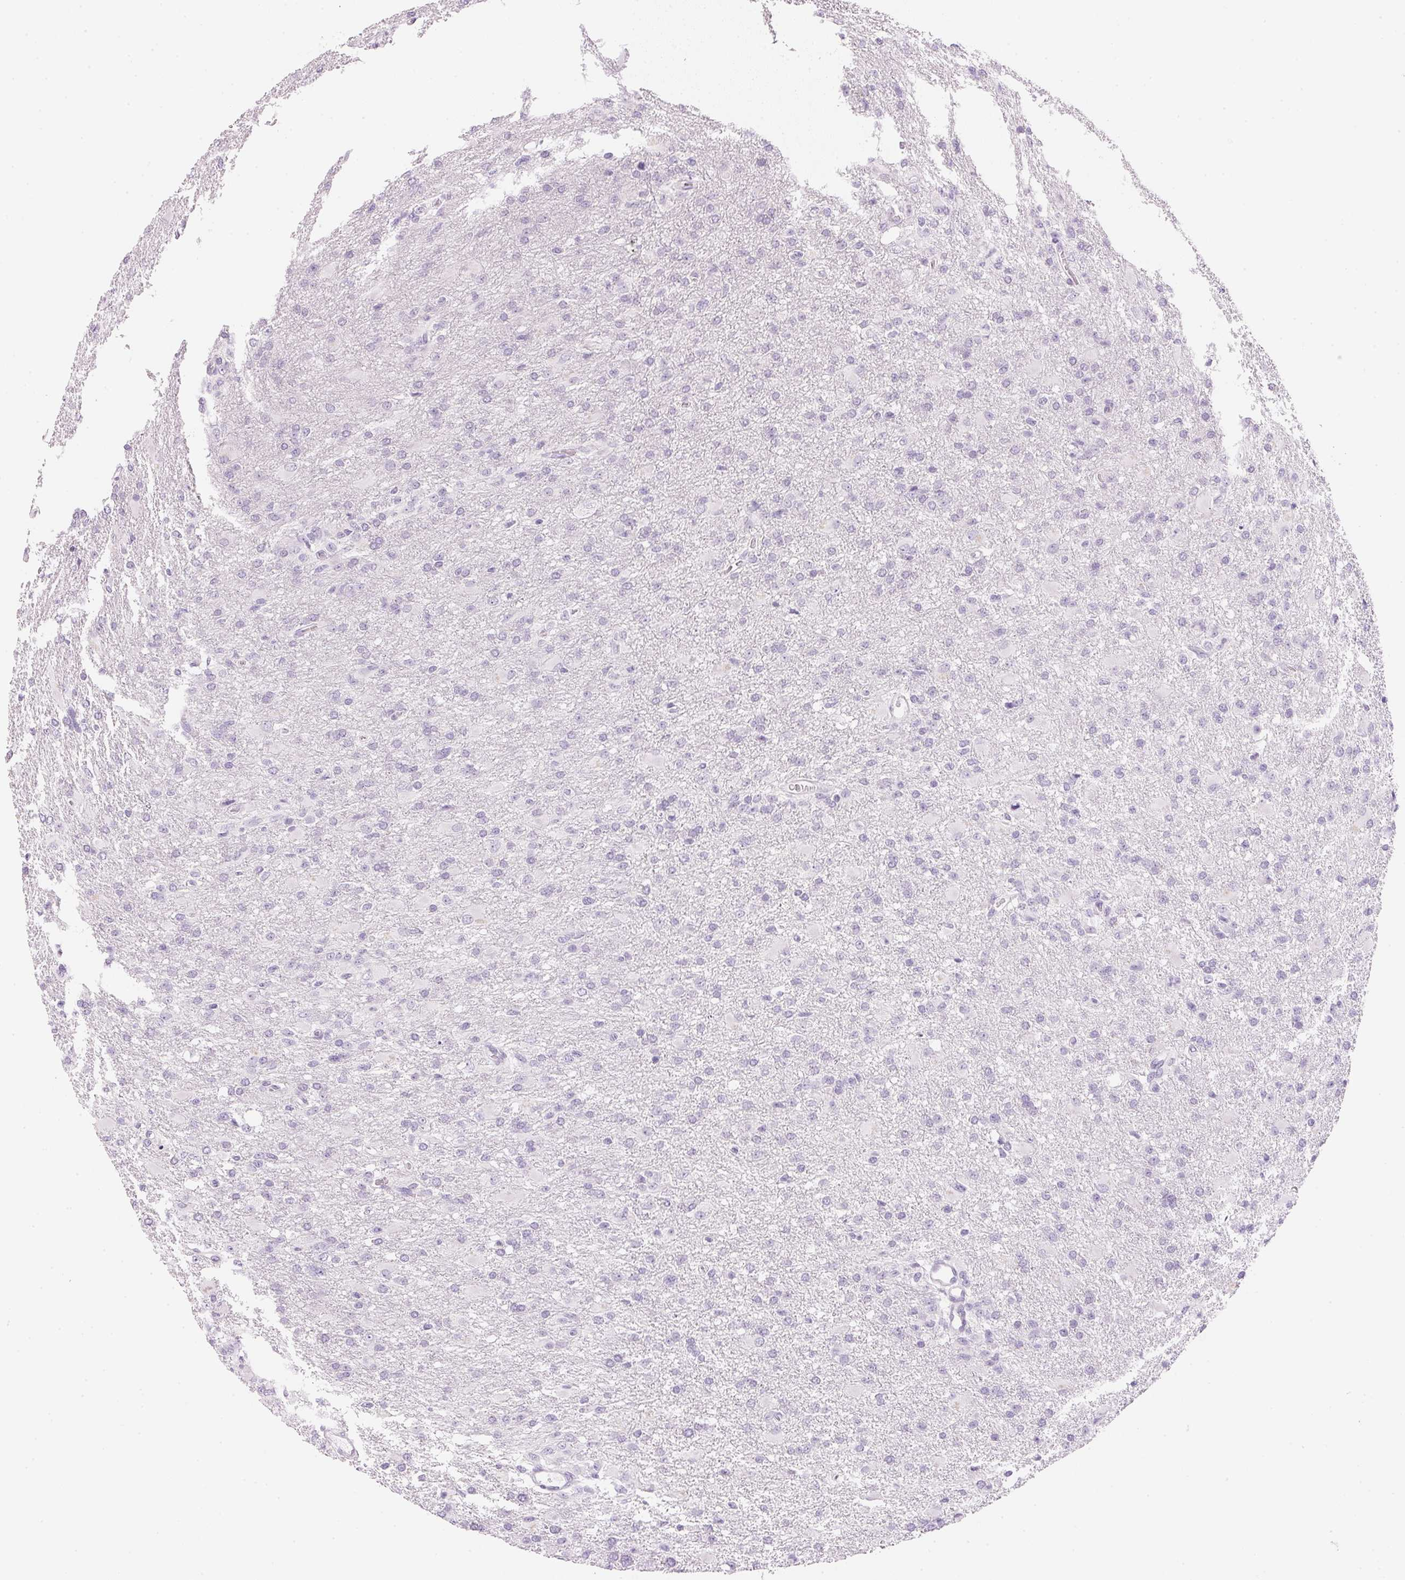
{"staining": {"intensity": "negative", "quantity": "none", "location": "none"}, "tissue": "glioma", "cell_type": "Tumor cells", "image_type": "cancer", "snomed": [{"axis": "morphology", "description": "Glioma, malignant, High grade"}, {"axis": "topography", "description": "Brain"}], "caption": "This image is of glioma stained with IHC to label a protein in brown with the nuclei are counter-stained blue. There is no staining in tumor cells. (DAB (3,3'-diaminobenzidine) immunohistochemistry (IHC), high magnification).", "gene": "IGFBP1", "patient": {"sex": "male", "age": 68}}